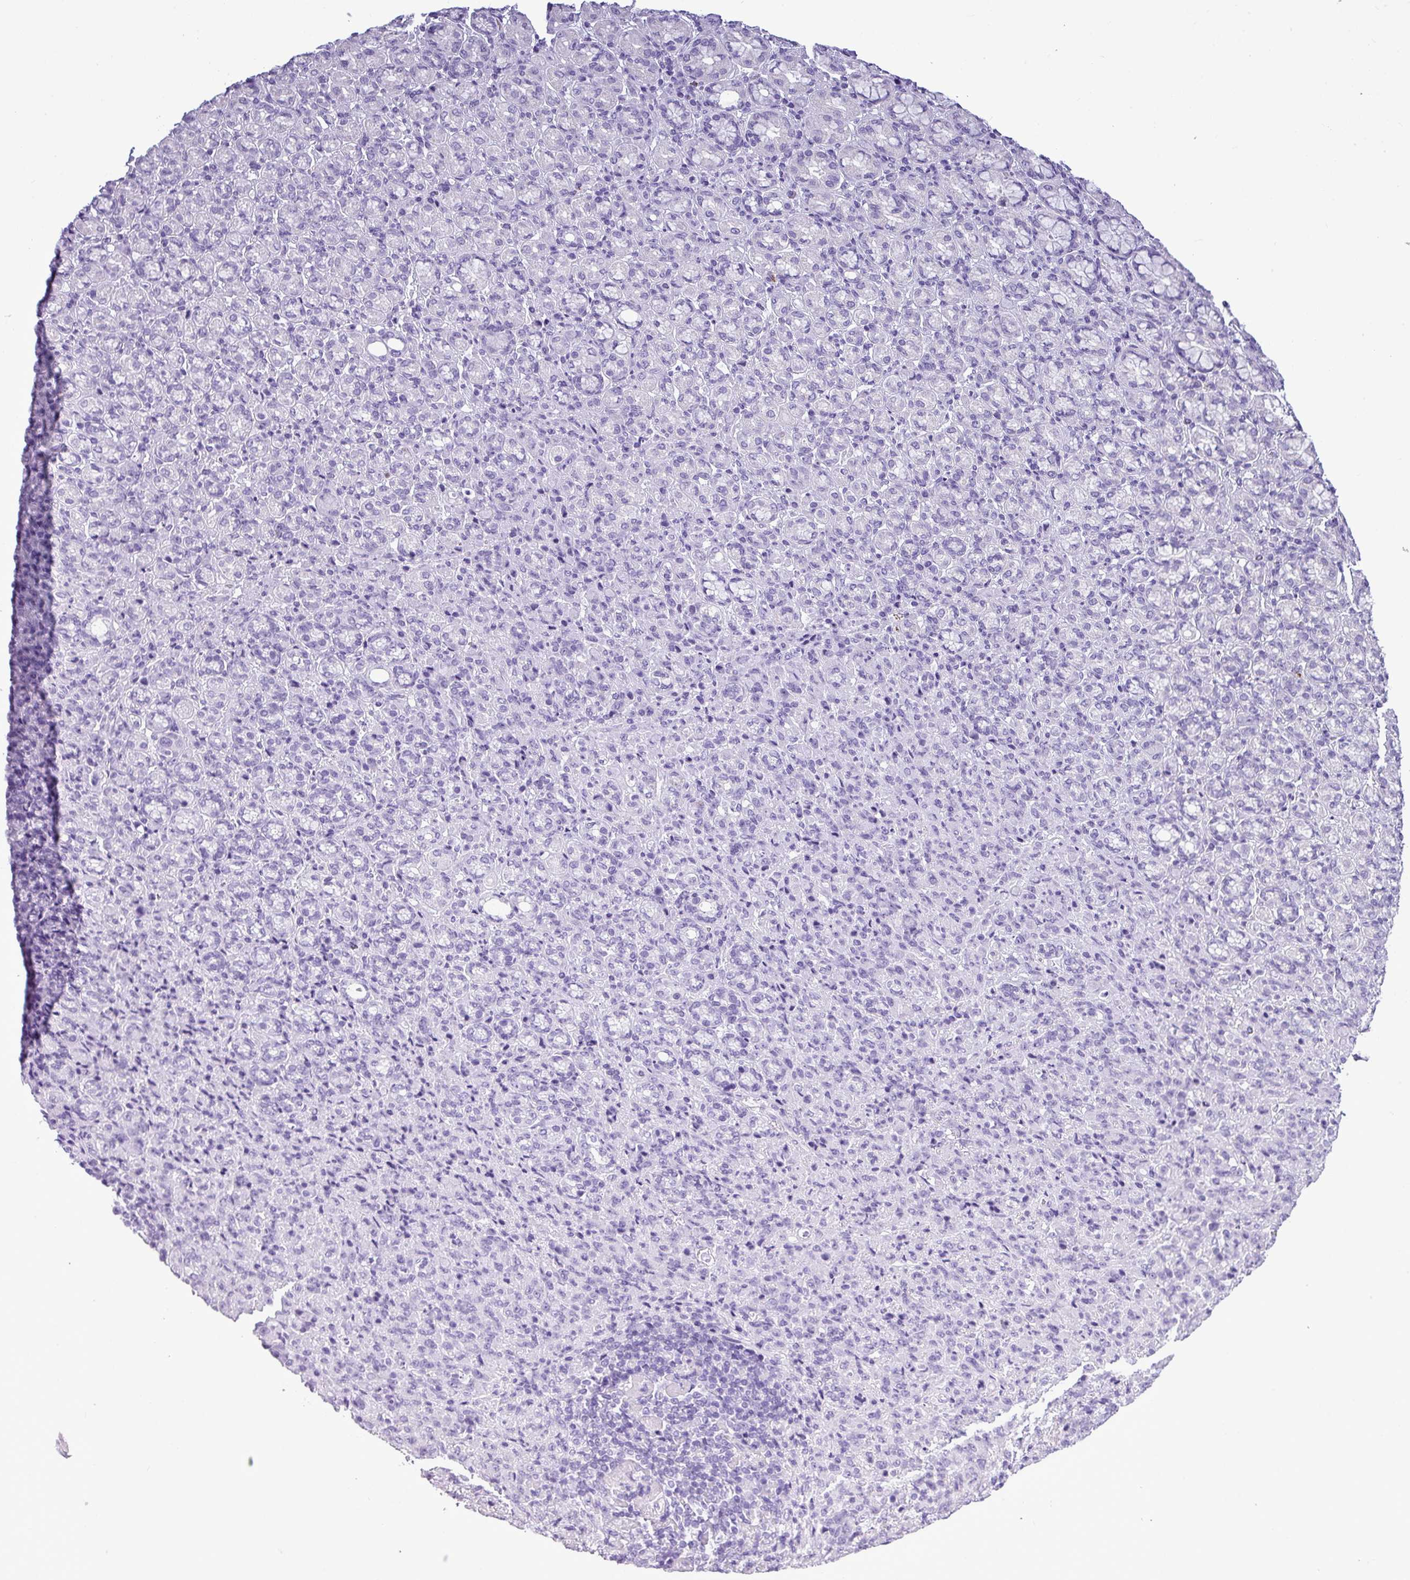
{"staining": {"intensity": "negative", "quantity": "none", "location": "none"}, "tissue": "stomach cancer", "cell_type": "Tumor cells", "image_type": "cancer", "snomed": [{"axis": "morphology", "description": "Adenocarcinoma, NOS"}, {"axis": "topography", "description": "Stomach"}], "caption": "DAB immunohistochemical staining of stomach cancer shows no significant staining in tumor cells.", "gene": "IL17A", "patient": {"sex": "female", "age": 79}}